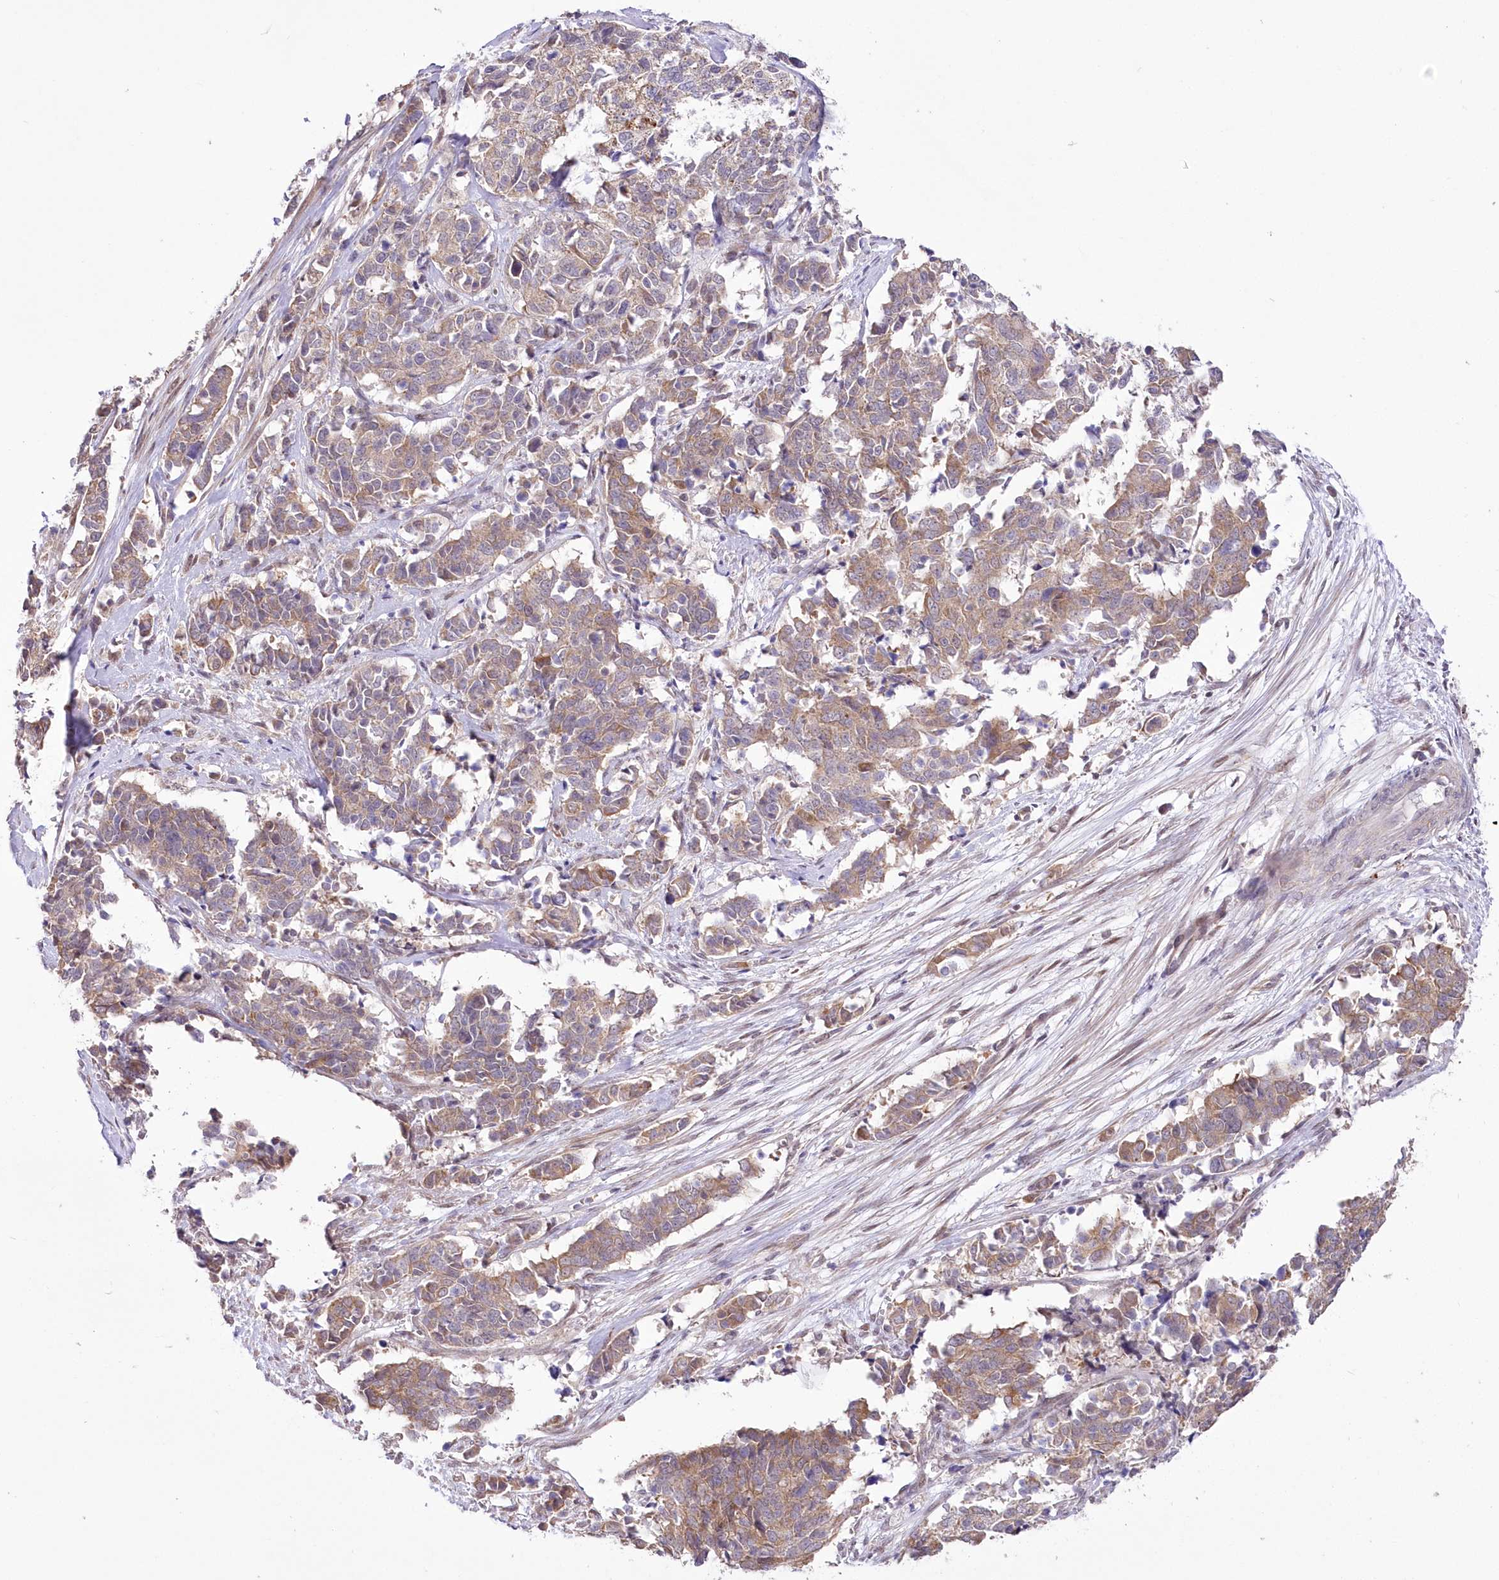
{"staining": {"intensity": "moderate", "quantity": ">75%", "location": "cytoplasmic/membranous"}, "tissue": "cervical cancer", "cell_type": "Tumor cells", "image_type": "cancer", "snomed": [{"axis": "morphology", "description": "Normal tissue, NOS"}, {"axis": "morphology", "description": "Squamous cell carcinoma, NOS"}, {"axis": "topography", "description": "Cervix"}], "caption": "Human squamous cell carcinoma (cervical) stained for a protein (brown) displays moderate cytoplasmic/membranous positive positivity in about >75% of tumor cells.", "gene": "FAM241B", "patient": {"sex": "female", "age": 35}}